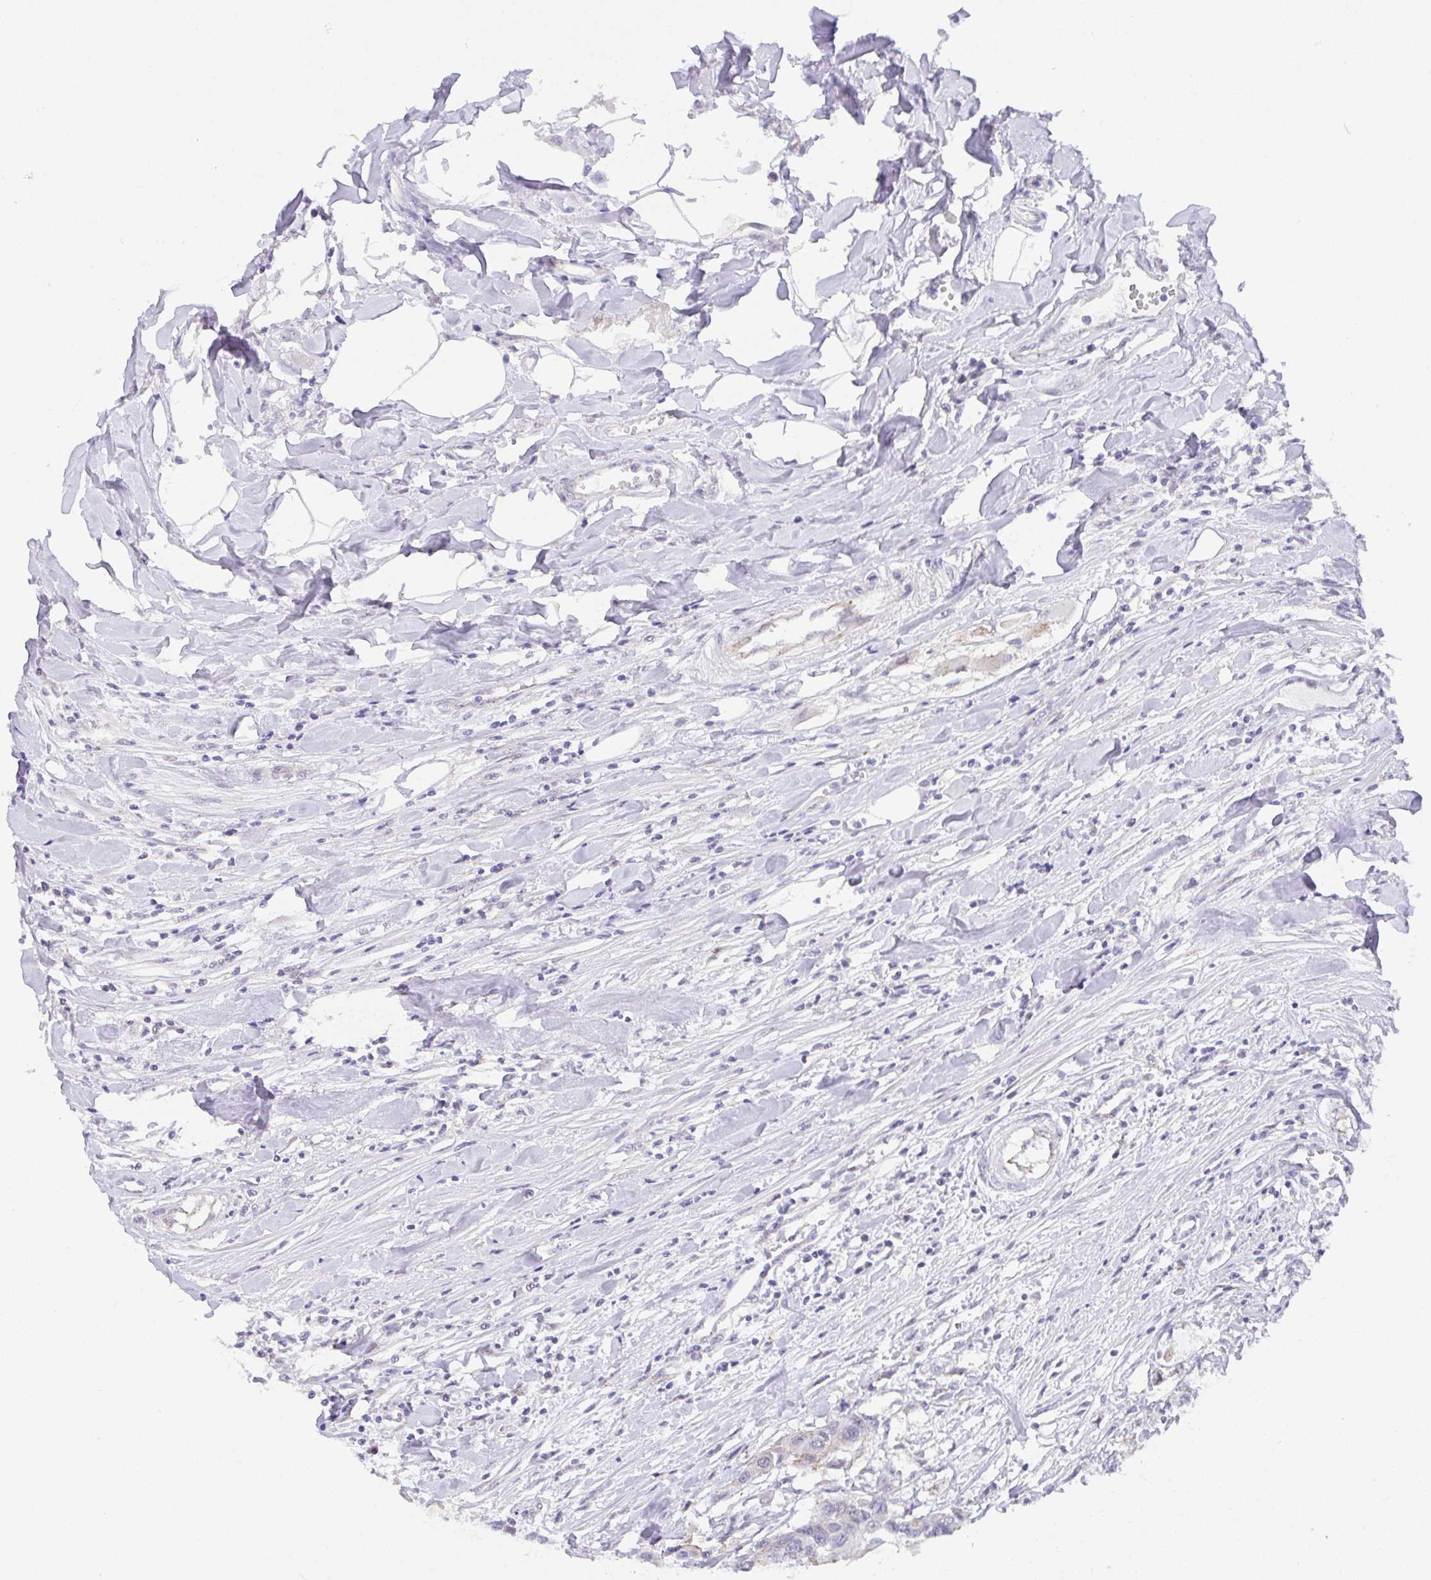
{"staining": {"intensity": "negative", "quantity": "none", "location": "none"}, "tissue": "colorectal cancer", "cell_type": "Tumor cells", "image_type": "cancer", "snomed": [{"axis": "morphology", "description": "Adenocarcinoma, NOS"}, {"axis": "topography", "description": "Colon"}], "caption": "This is an immunohistochemistry (IHC) photomicrograph of human colorectal cancer (adenocarcinoma). There is no positivity in tumor cells.", "gene": "CGNL1", "patient": {"sex": "male", "age": 77}}